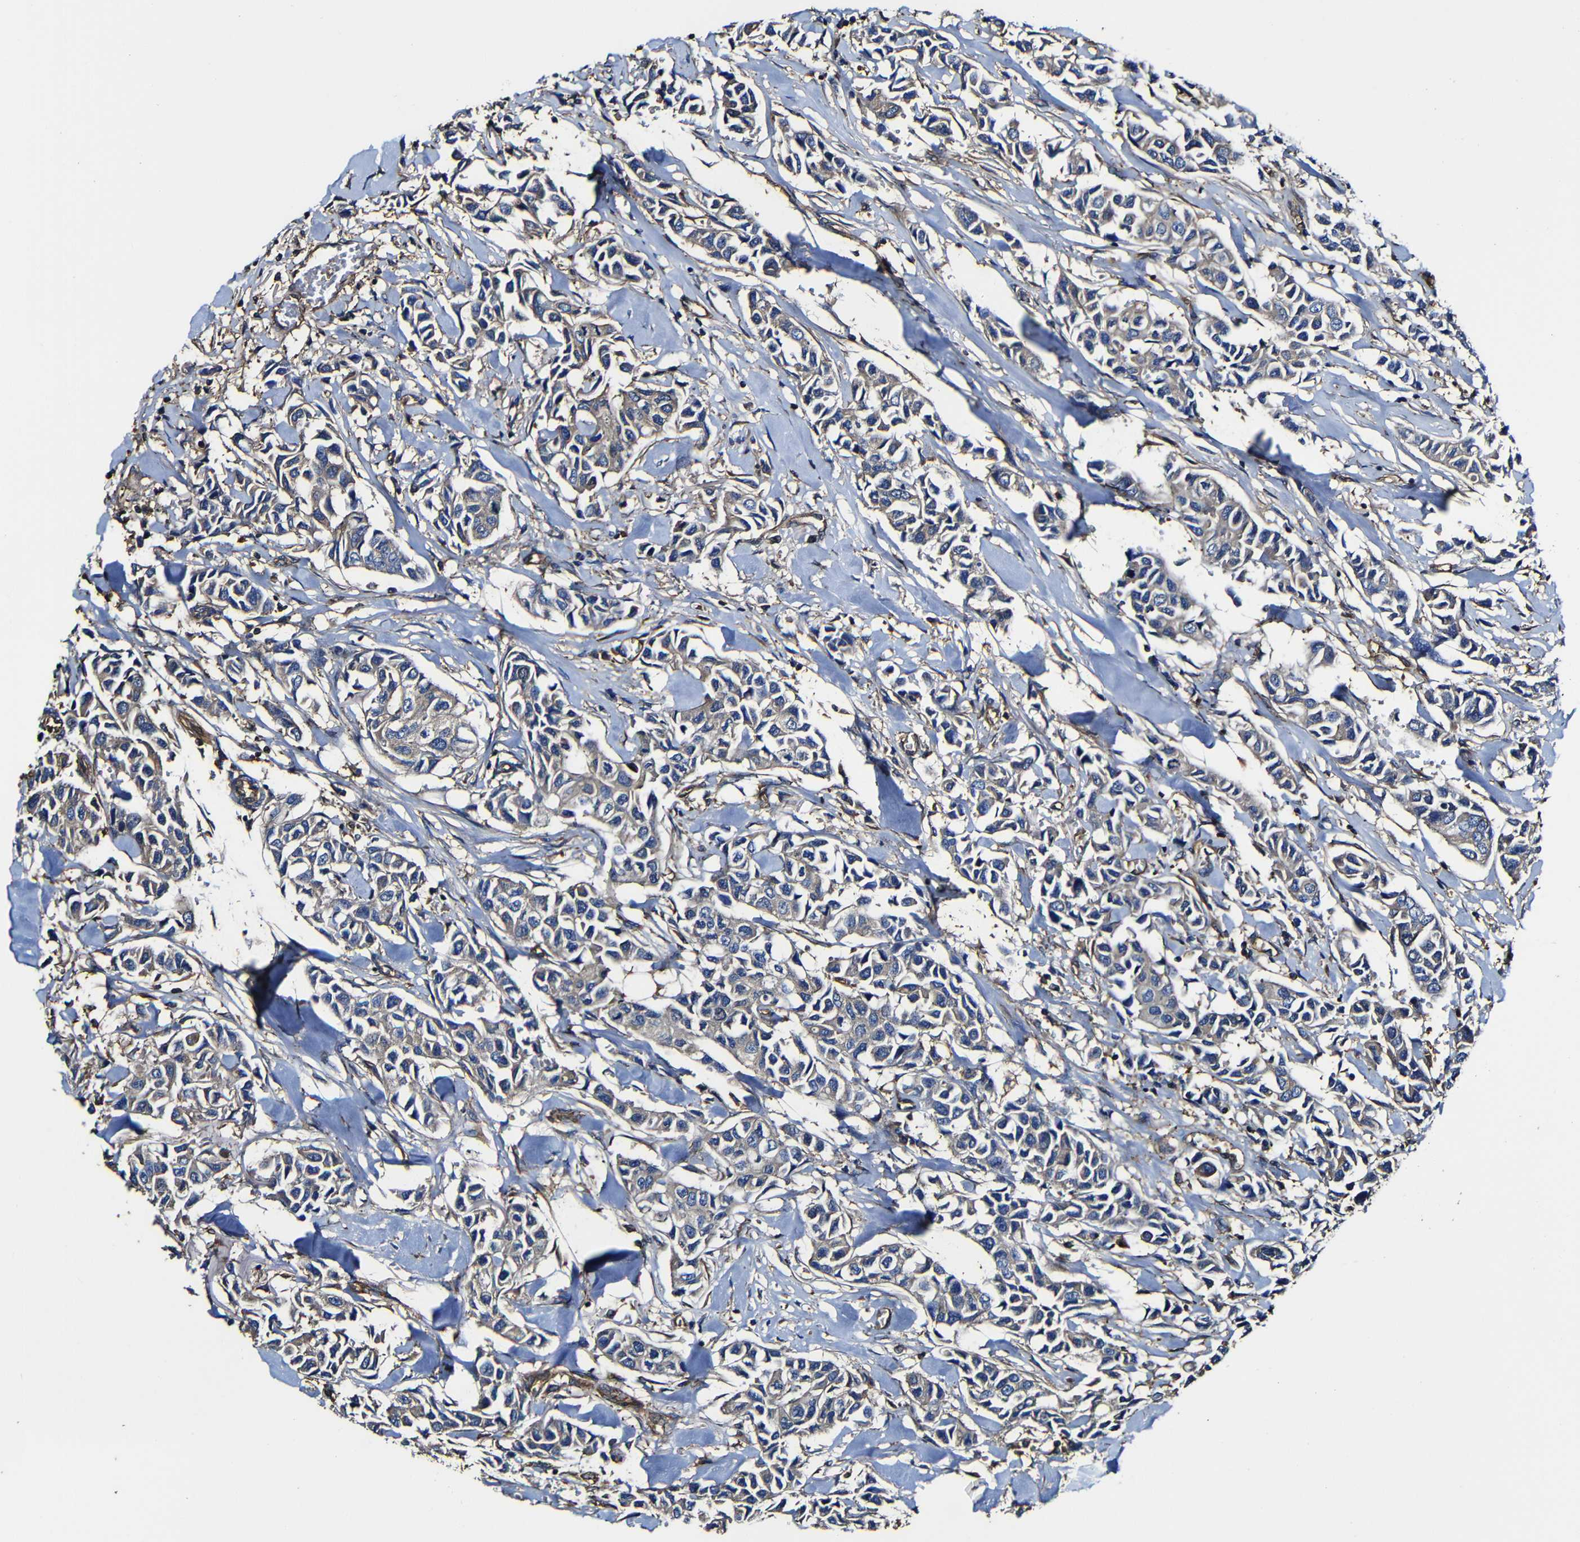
{"staining": {"intensity": "negative", "quantity": "none", "location": "none"}, "tissue": "breast cancer", "cell_type": "Tumor cells", "image_type": "cancer", "snomed": [{"axis": "morphology", "description": "Duct carcinoma"}, {"axis": "topography", "description": "Breast"}], "caption": "Human breast cancer stained for a protein using immunohistochemistry demonstrates no expression in tumor cells.", "gene": "MSN", "patient": {"sex": "female", "age": 80}}